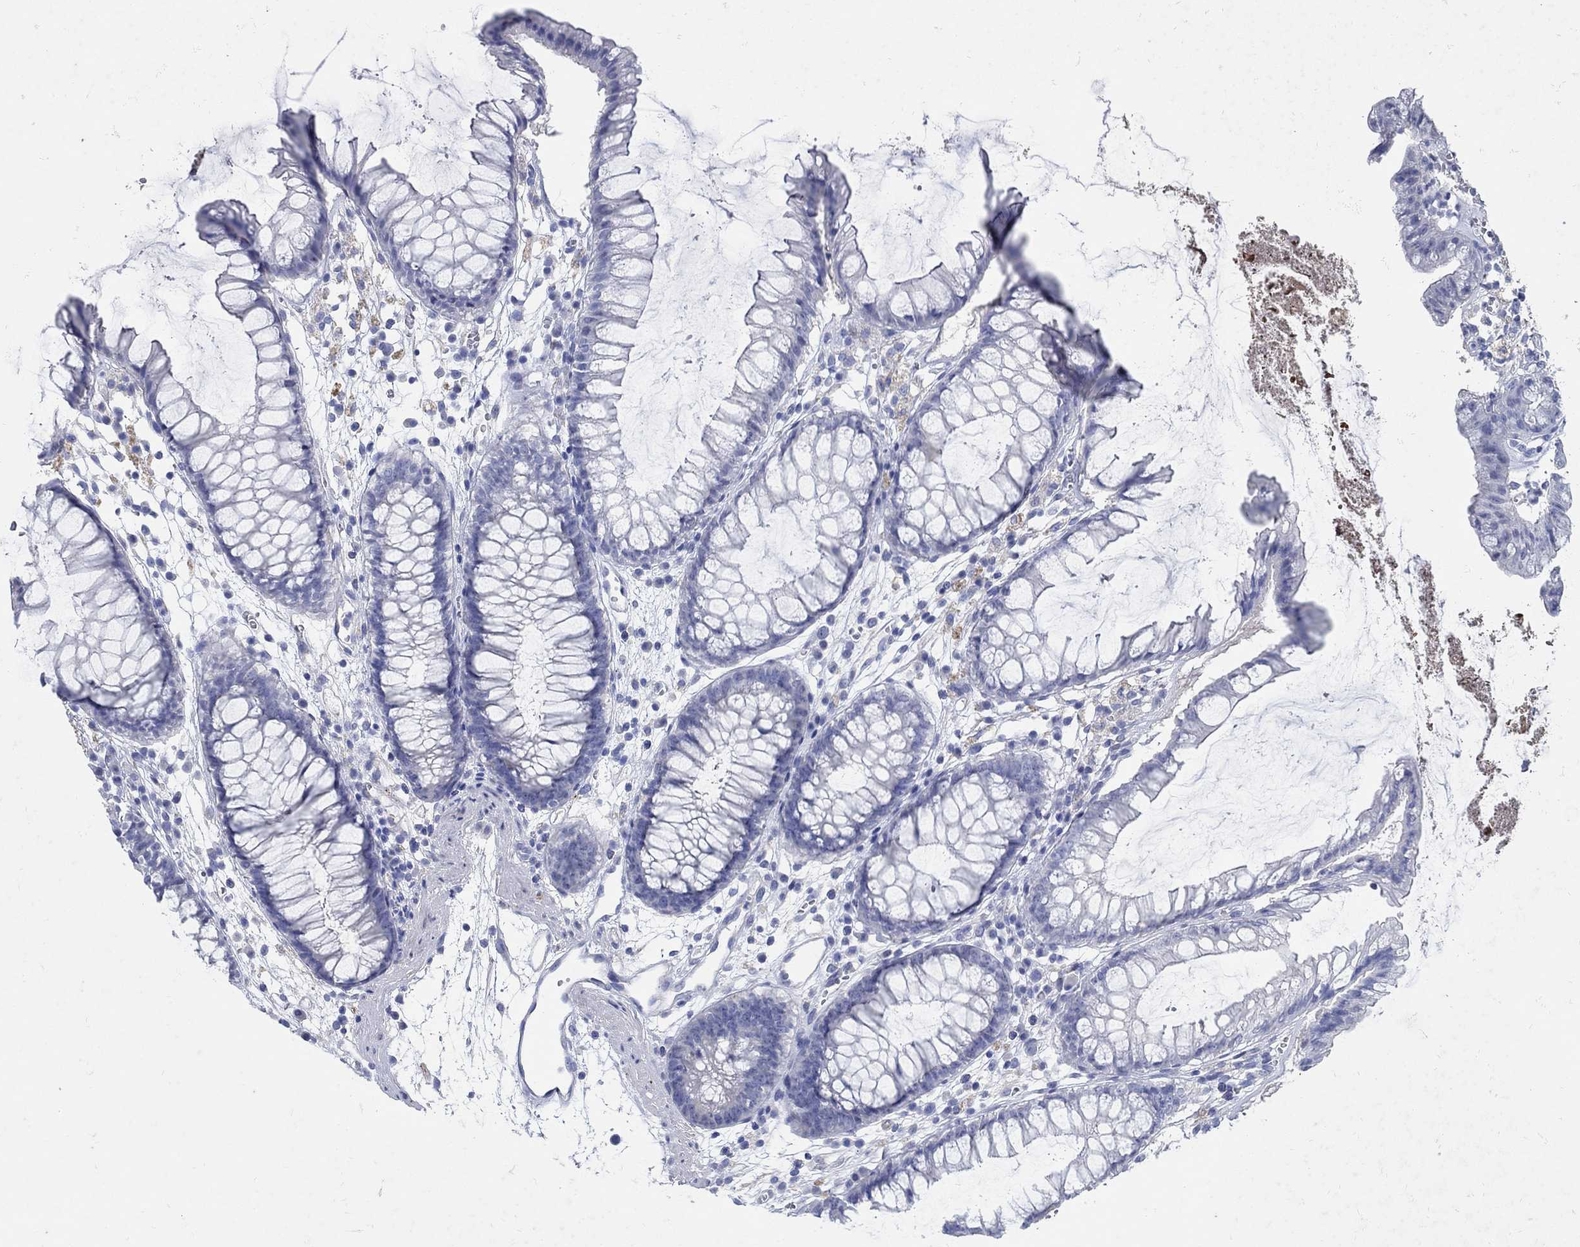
{"staining": {"intensity": "negative", "quantity": "none", "location": "none"}, "tissue": "colon", "cell_type": "Endothelial cells", "image_type": "normal", "snomed": [{"axis": "morphology", "description": "Normal tissue, NOS"}, {"axis": "morphology", "description": "Adenocarcinoma, NOS"}, {"axis": "topography", "description": "Colon"}], "caption": "Colon stained for a protein using IHC demonstrates no positivity endothelial cells.", "gene": "NOS1", "patient": {"sex": "male", "age": 65}}